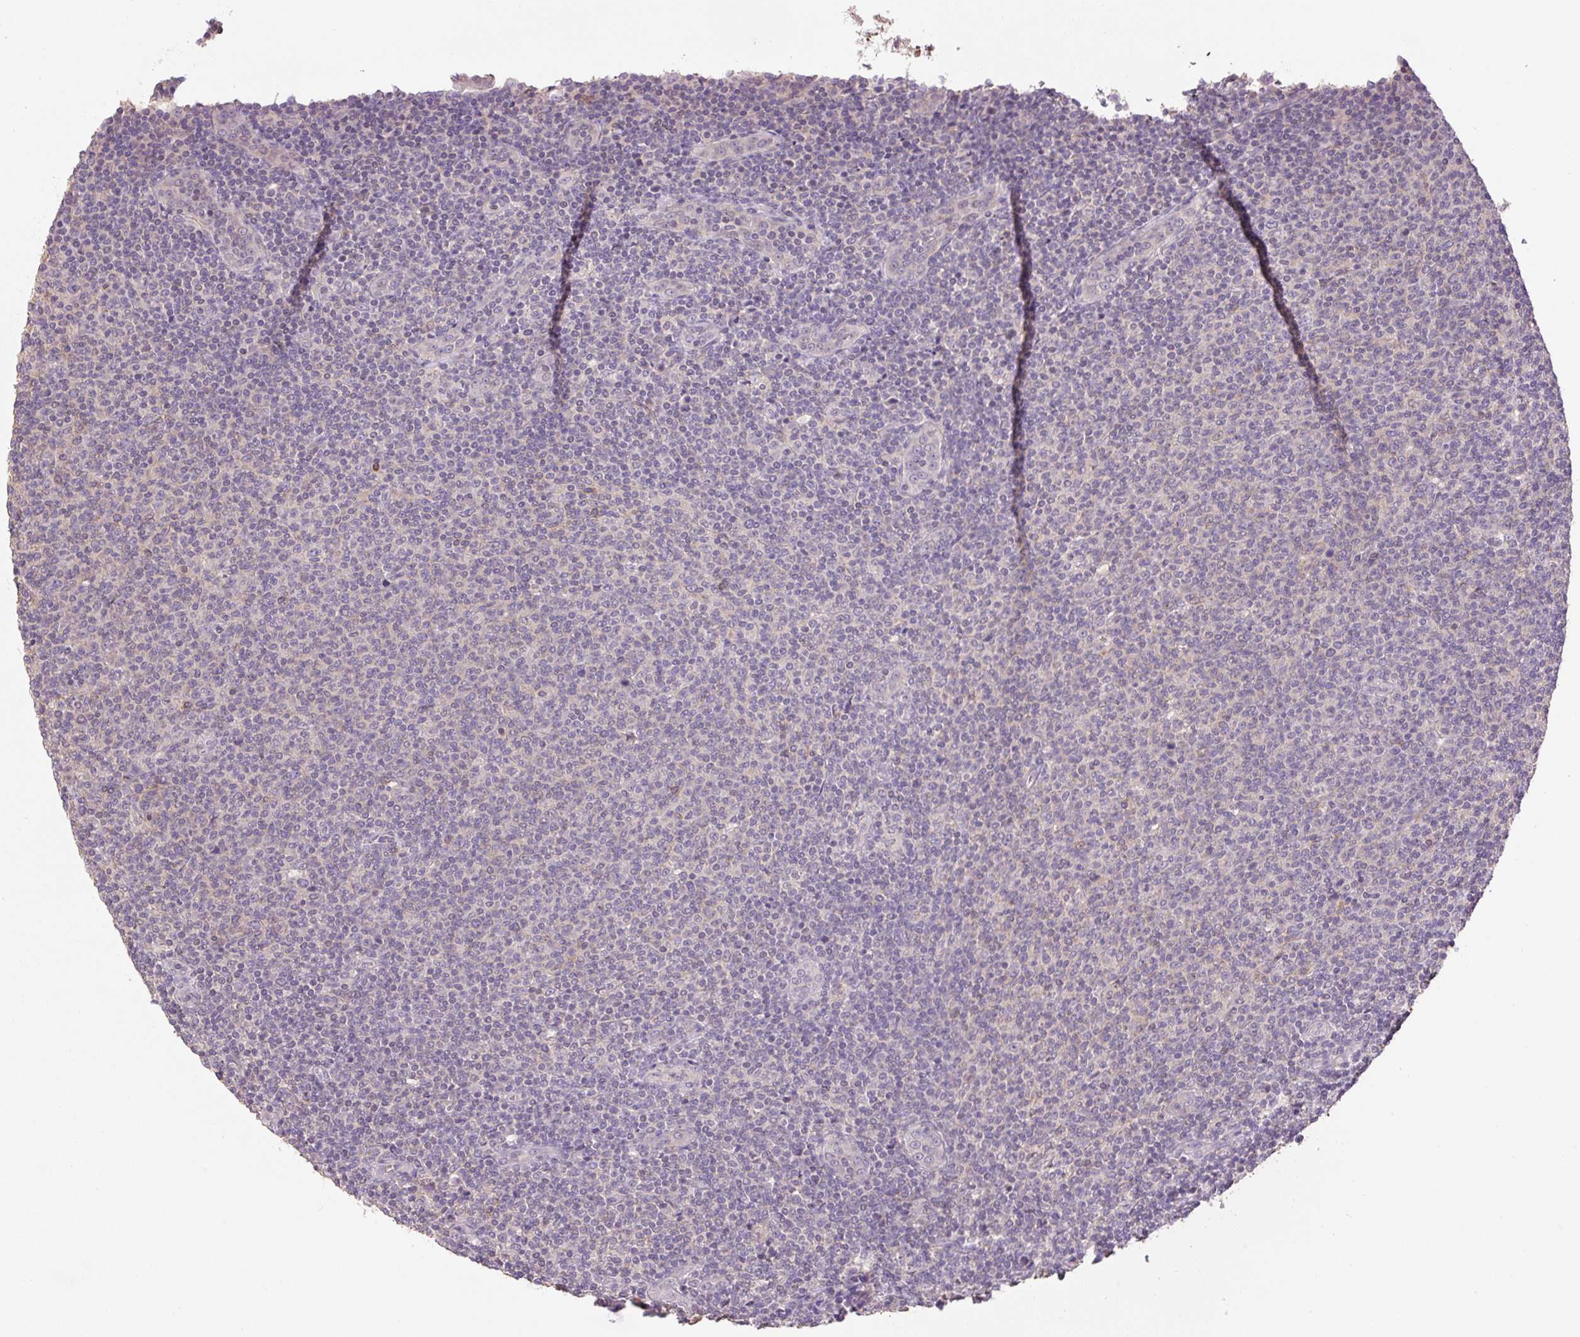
{"staining": {"intensity": "negative", "quantity": "none", "location": "none"}, "tissue": "lymphoma", "cell_type": "Tumor cells", "image_type": "cancer", "snomed": [{"axis": "morphology", "description": "Malignant lymphoma, non-Hodgkin's type, Low grade"}, {"axis": "topography", "description": "Lymph node"}], "caption": "There is no significant positivity in tumor cells of lymphoma.", "gene": "COX8A", "patient": {"sex": "male", "age": 66}}